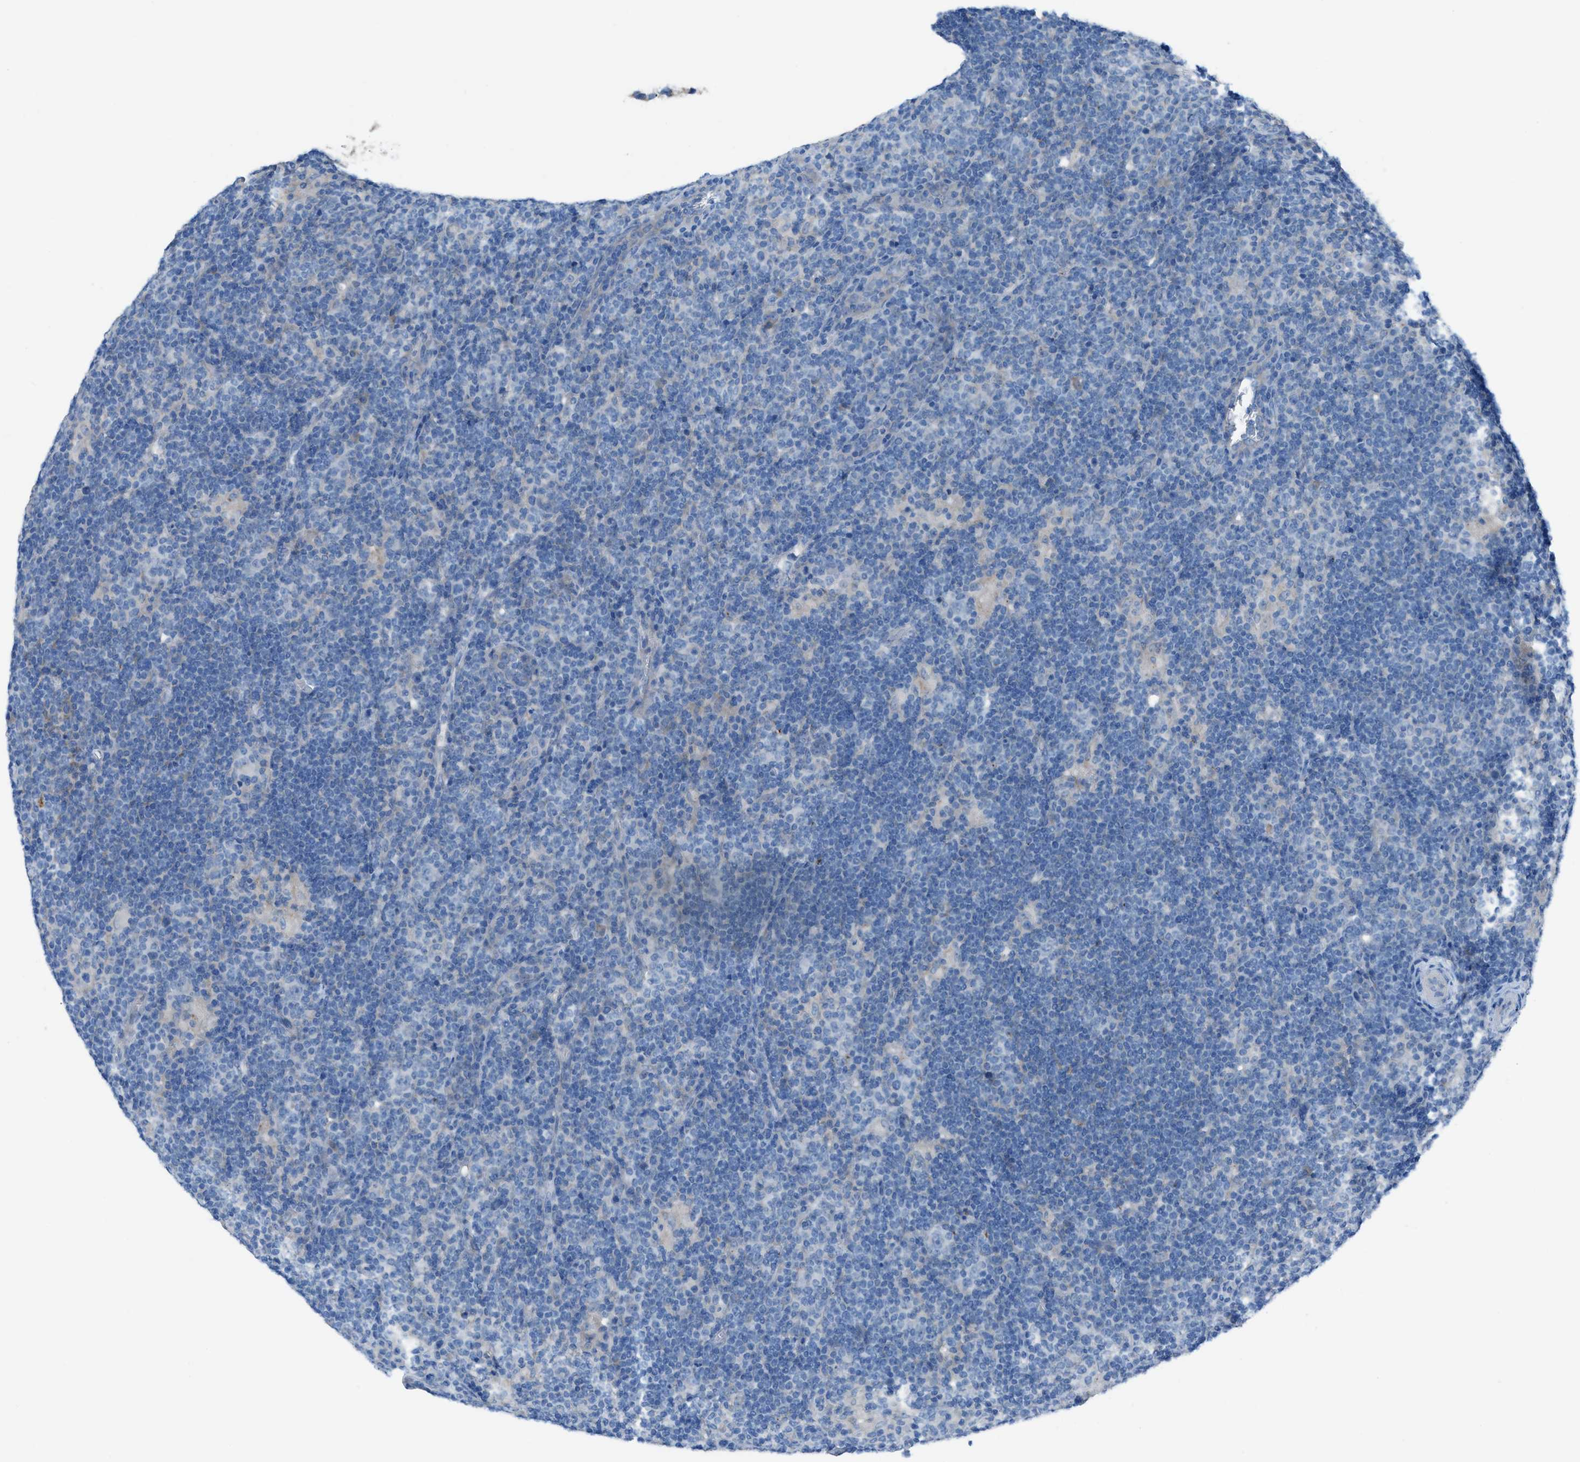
{"staining": {"intensity": "negative", "quantity": "none", "location": "none"}, "tissue": "lymphoma", "cell_type": "Tumor cells", "image_type": "cancer", "snomed": [{"axis": "morphology", "description": "Hodgkin's disease, NOS"}, {"axis": "topography", "description": "Lymph node"}], "caption": "An image of Hodgkin's disease stained for a protein exhibits no brown staining in tumor cells.", "gene": "C5AR2", "patient": {"sex": "female", "age": 57}}